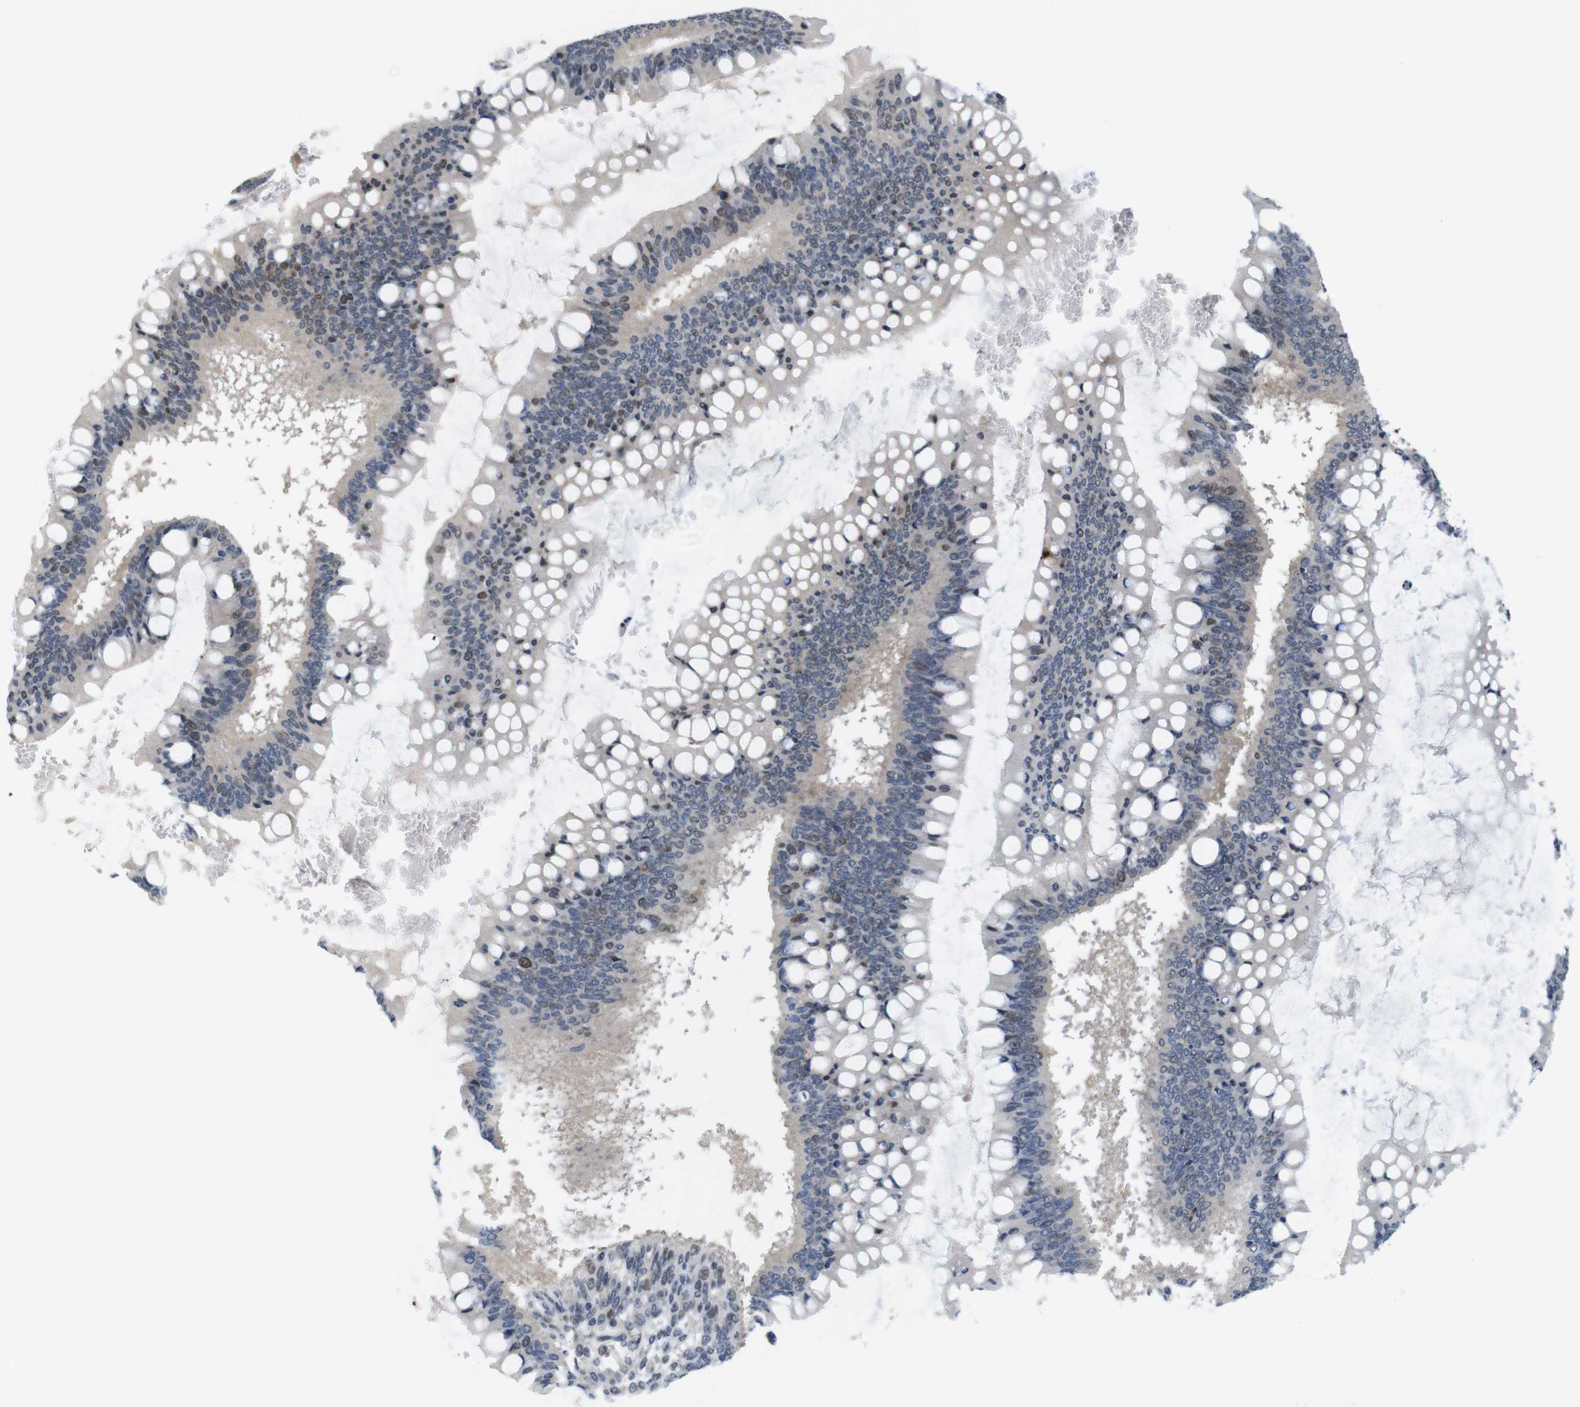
{"staining": {"intensity": "weak", "quantity": "<25%", "location": "nuclear"}, "tissue": "ovarian cancer", "cell_type": "Tumor cells", "image_type": "cancer", "snomed": [{"axis": "morphology", "description": "Cystadenocarcinoma, mucinous, NOS"}, {"axis": "topography", "description": "Ovary"}], "caption": "Micrograph shows no protein expression in tumor cells of ovarian mucinous cystadenocarcinoma tissue.", "gene": "SMCO2", "patient": {"sex": "female", "age": 73}}